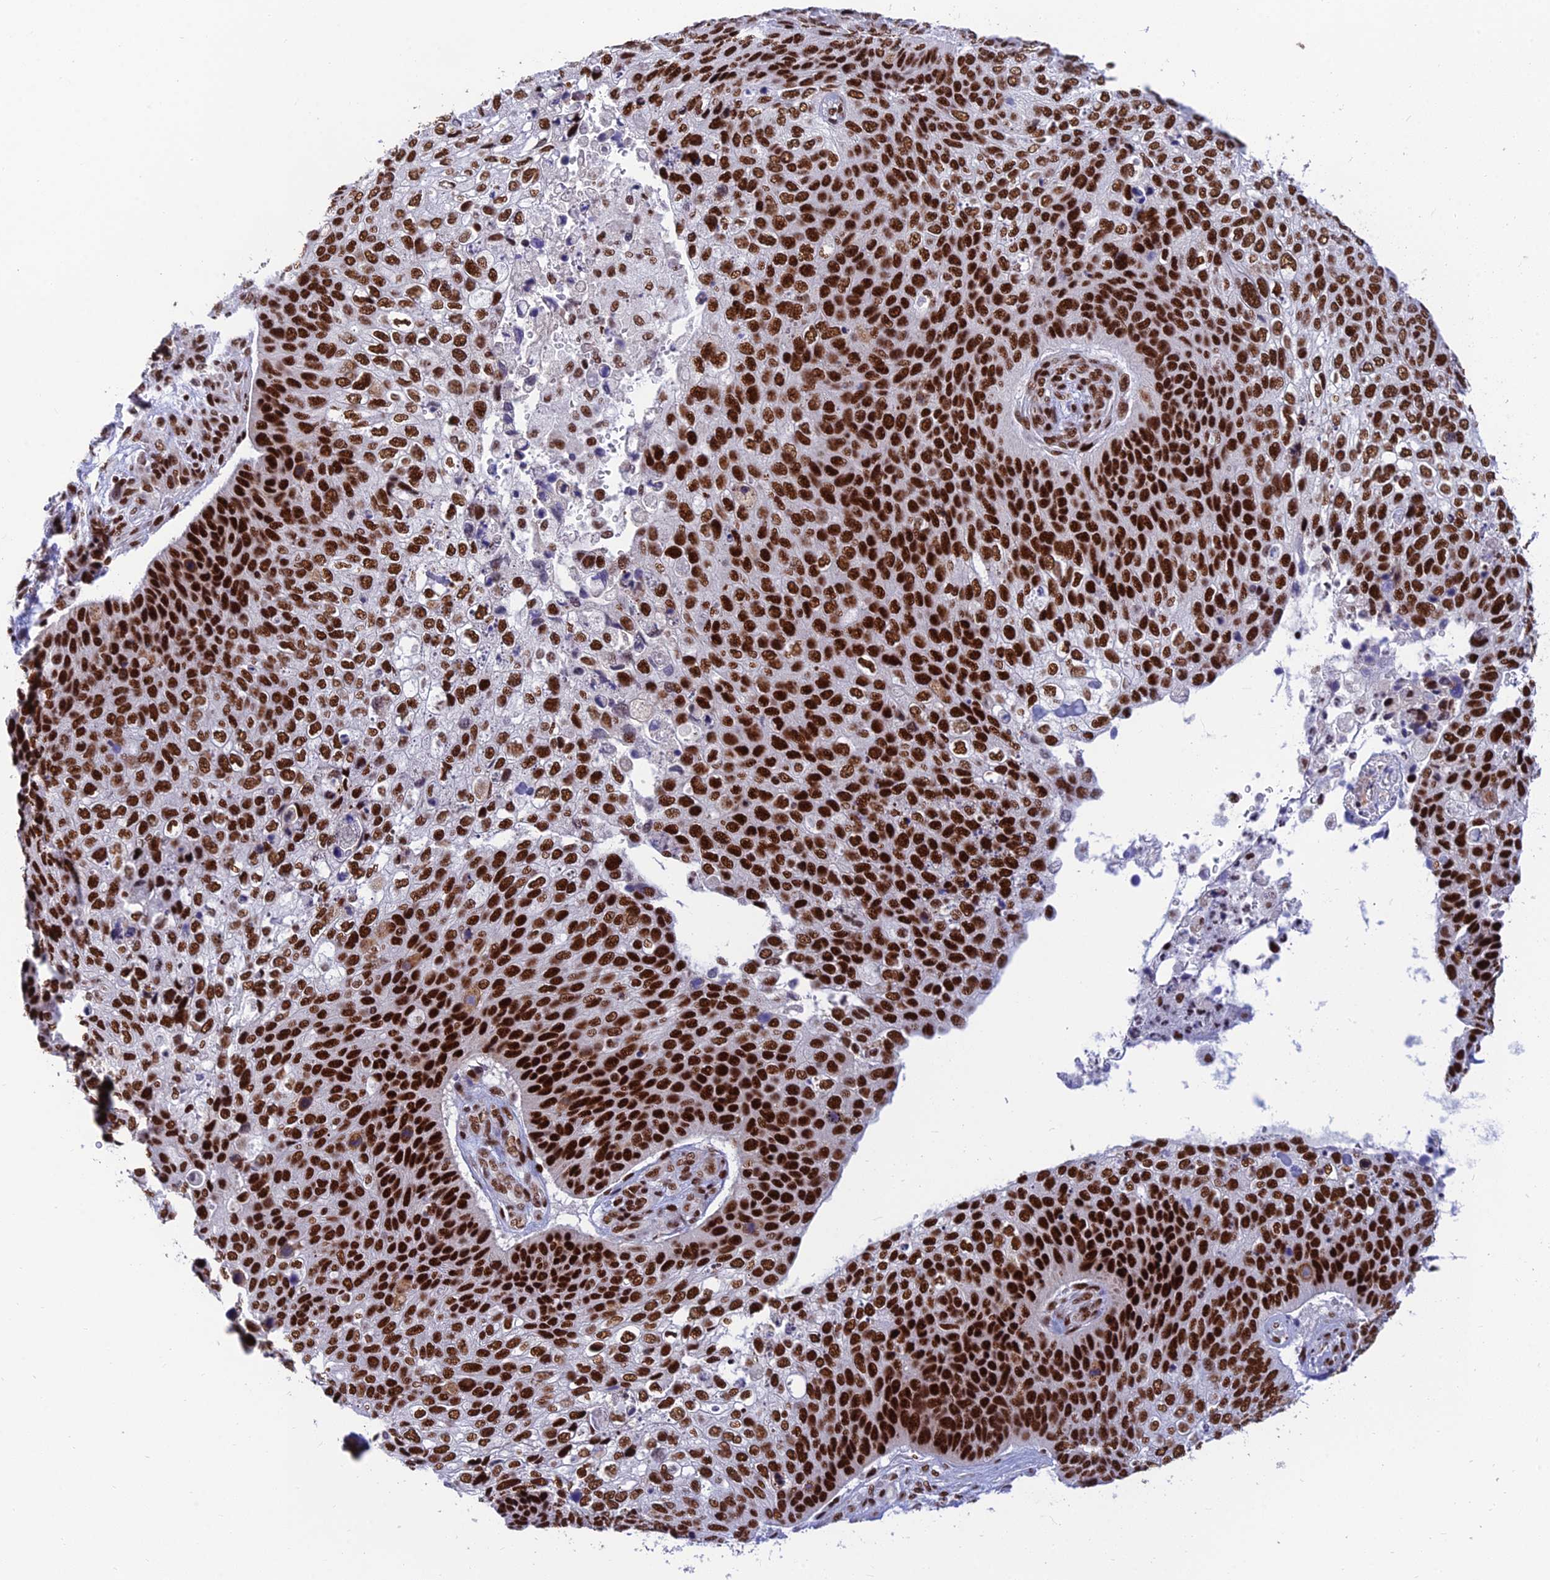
{"staining": {"intensity": "strong", "quantity": ">75%", "location": "nuclear"}, "tissue": "skin cancer", "cell_type": "Tumor cells", "image_type": "cancer", "snomed": [{"axis": "morphology", "description": "Basal cell carcinoma"}, {"axis": "topography", "description": "Skin"}], "caption": "Immunohistochemical staining of human skin cancer (basal cell carcinoma) demonstrates high levels of strong nuclear positivity in about >75% of tumor cells. Nuclei are stained in blue.", "gene": "USP22", "patient": {"sex": "female", "age": 74}}